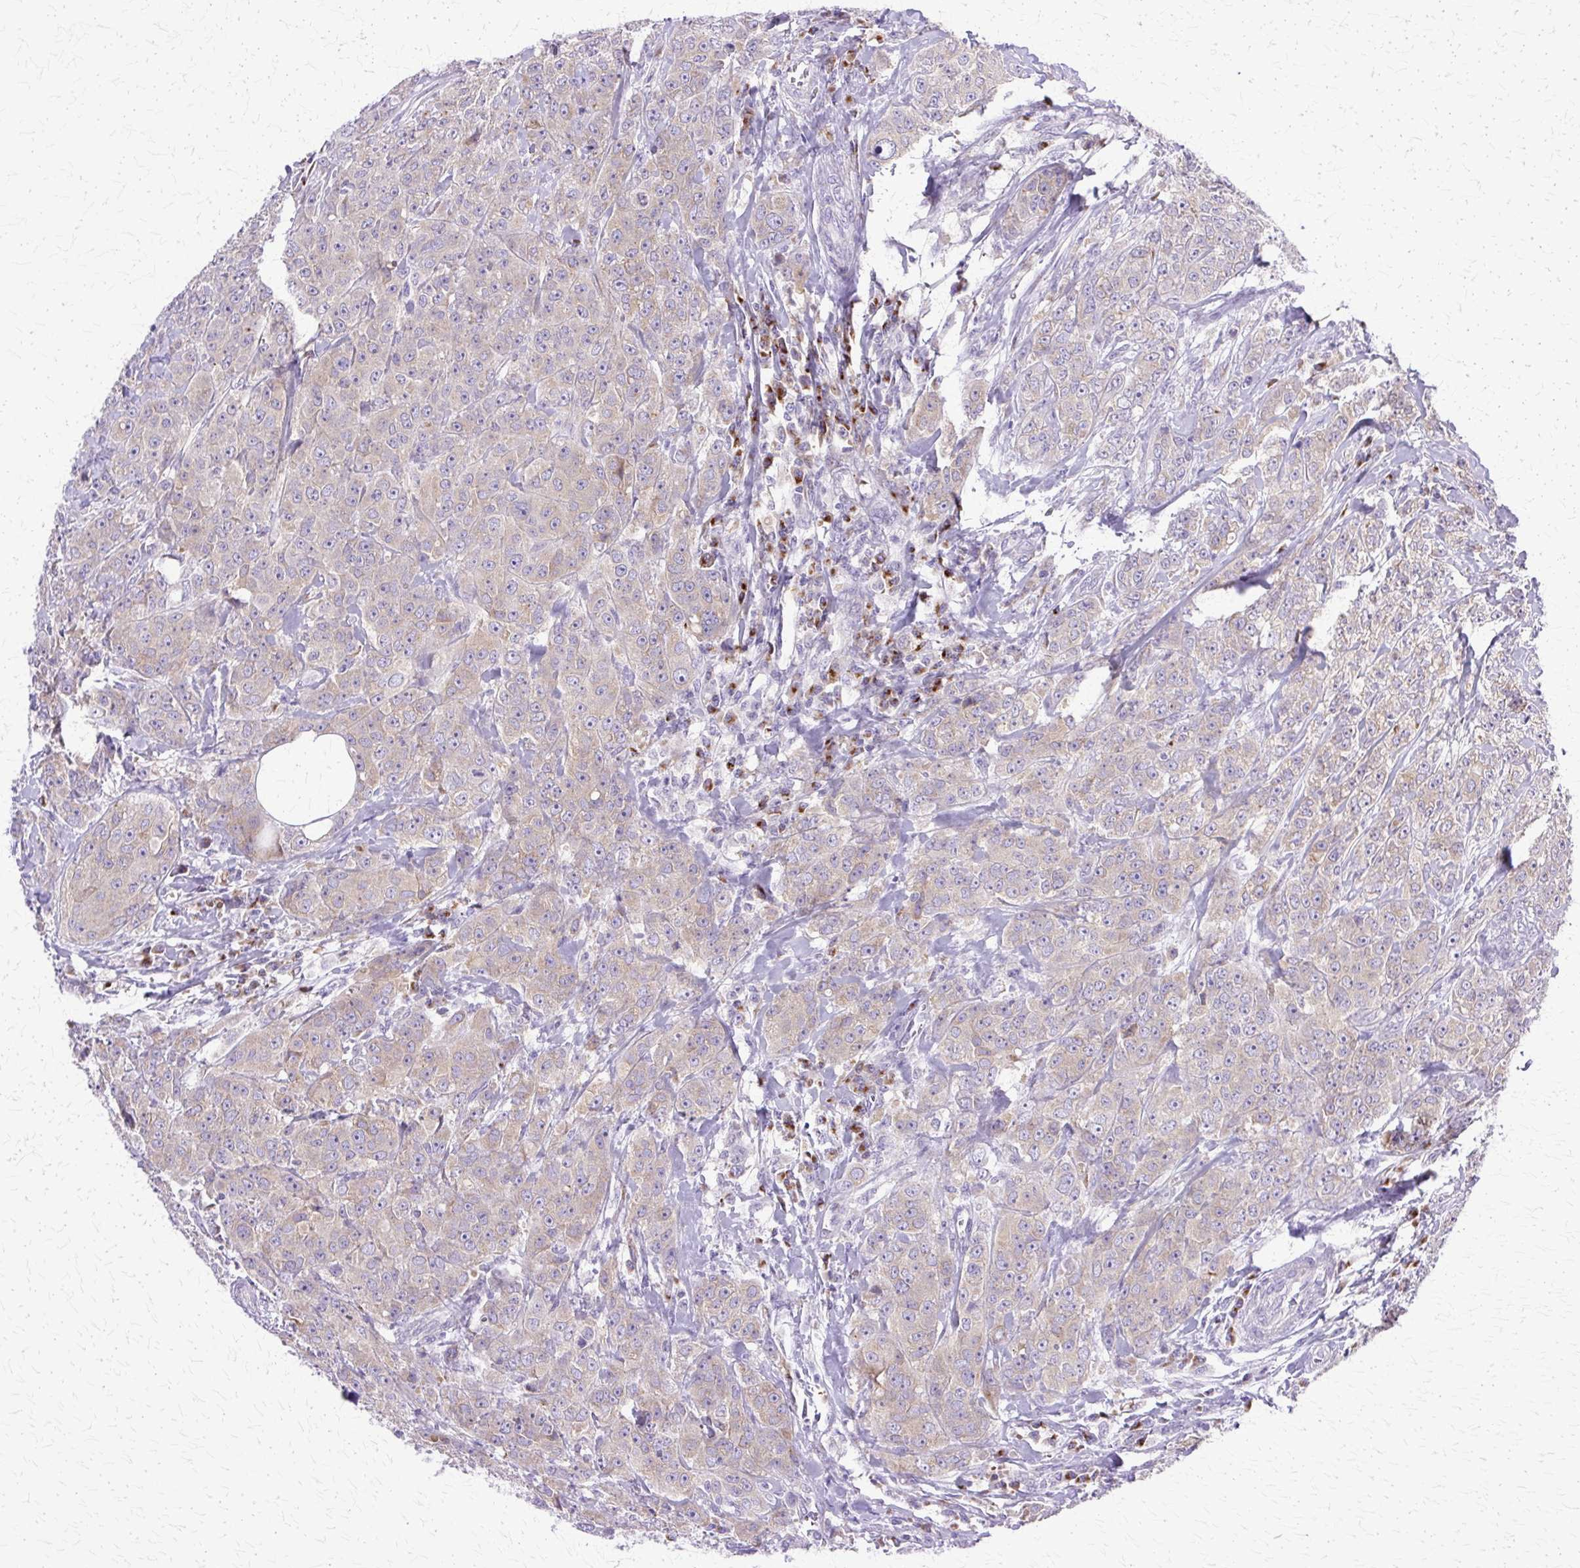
{"staining": {"intensity": "weak", "quantity": "<25%", "location": "cytoplasmic/membranous"}, "tissue": "breast cancer", "cell_type": "Tumor cells", "image_type": "cancer", "snomed": [{"axis": "morphology", "description": "Duct carcinoma"}, {"axis": "topography", "description": "Breast"}], "caption": "Histopathology image shows no protein positivity in tumor cells of intraductal carcinoma (breast) tissue.", "gene": "TBC1D3G", "patient": {"sex": "female", "age": 43}}